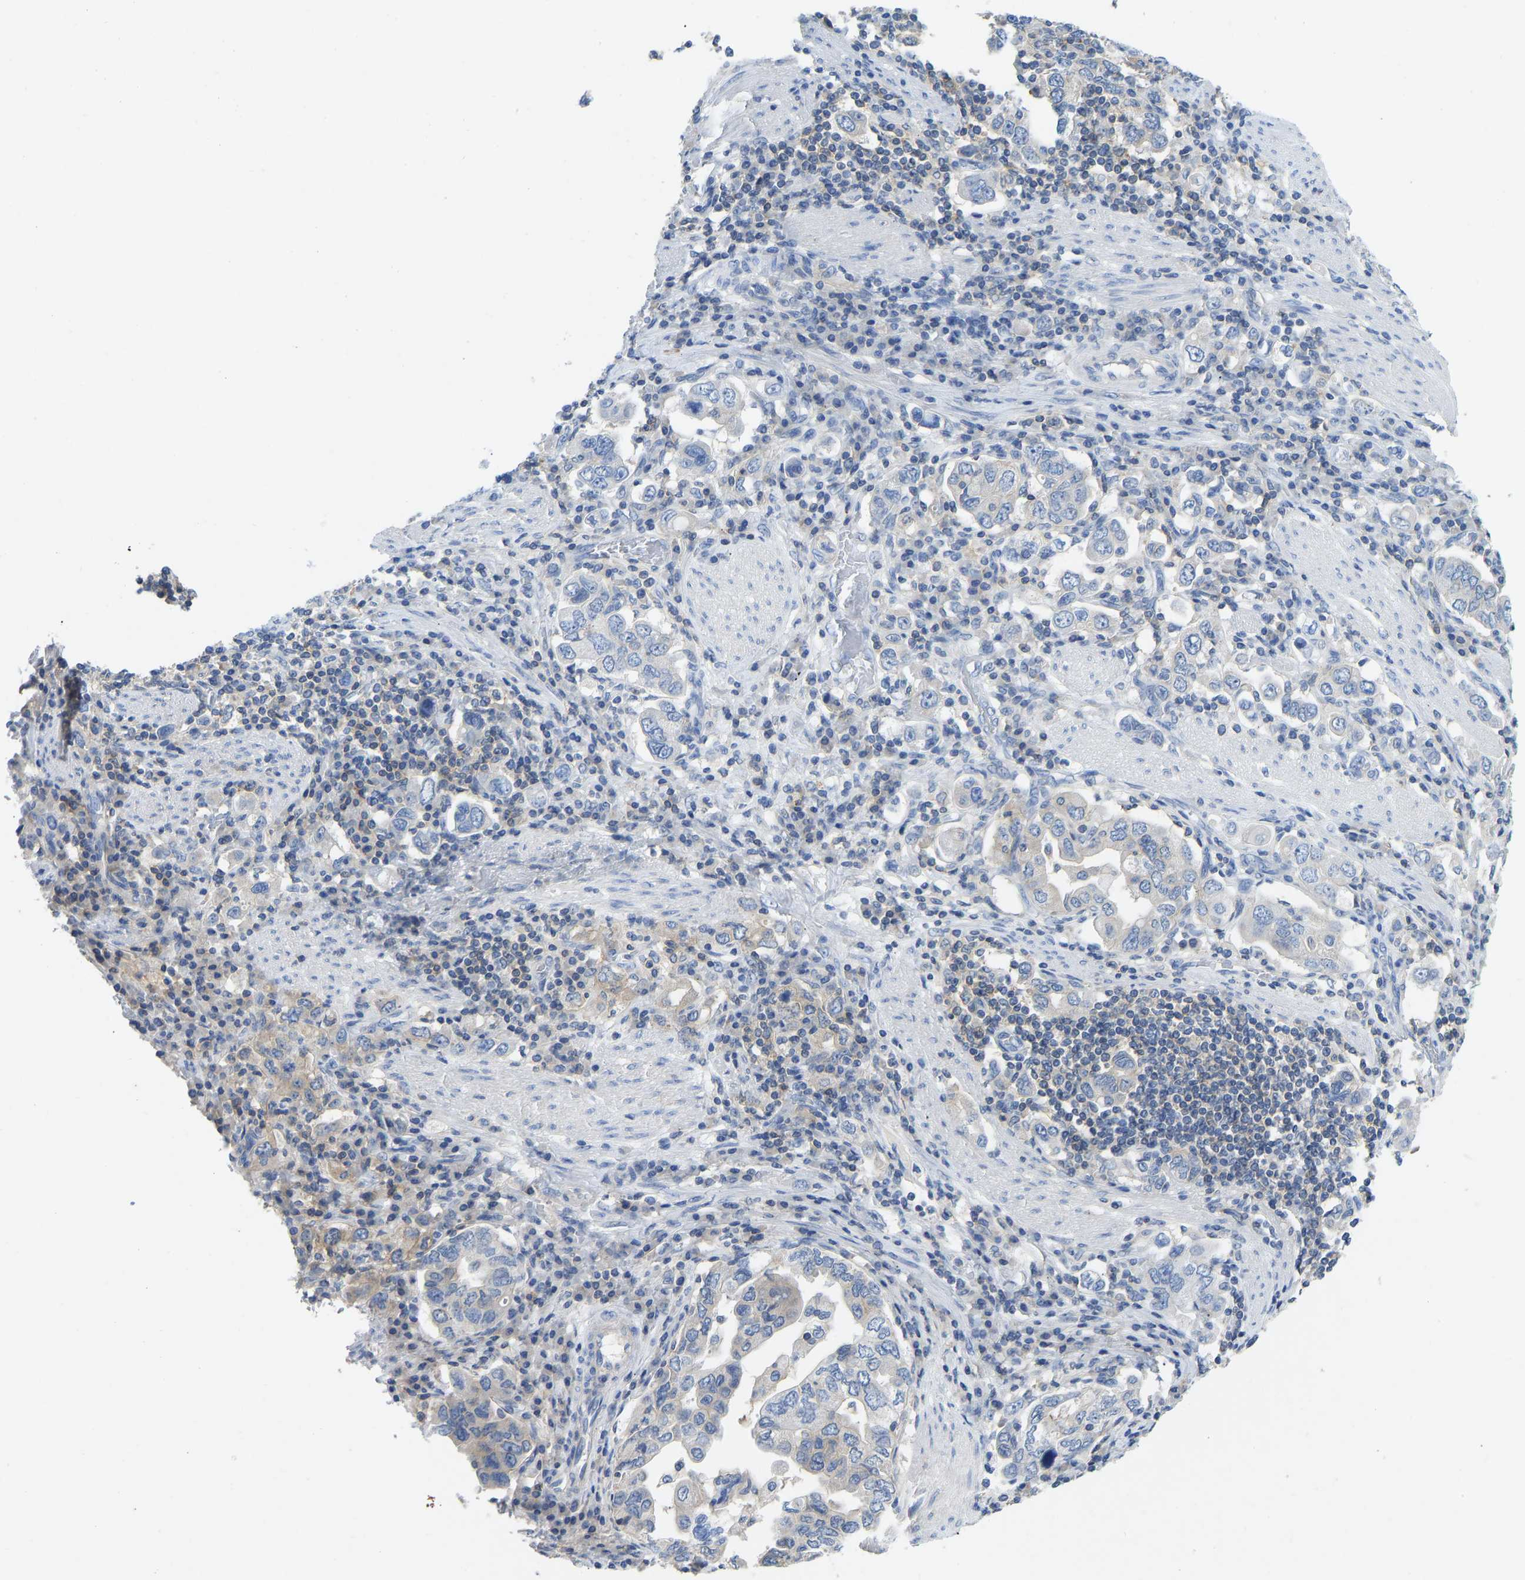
{"staining": {"intensity": "weak", "quantity": "<25%", "location": "cytoplasmic/membranous"}, "tissue": "stomach cancer", "cell_type": "Tumor cells", "image_type": "cancer", "snomed": [{"axis": "morphology", "description": "Adenocarcinoma, NOS"}, {"axis": "topography", "description": "Stomach, upper"}], "caption": "Tumor cells show no significant protein positivity in stomach adenocarcinoma.", "gene": "NDRG3", "patient": {"sex": "male", "age": 62}}